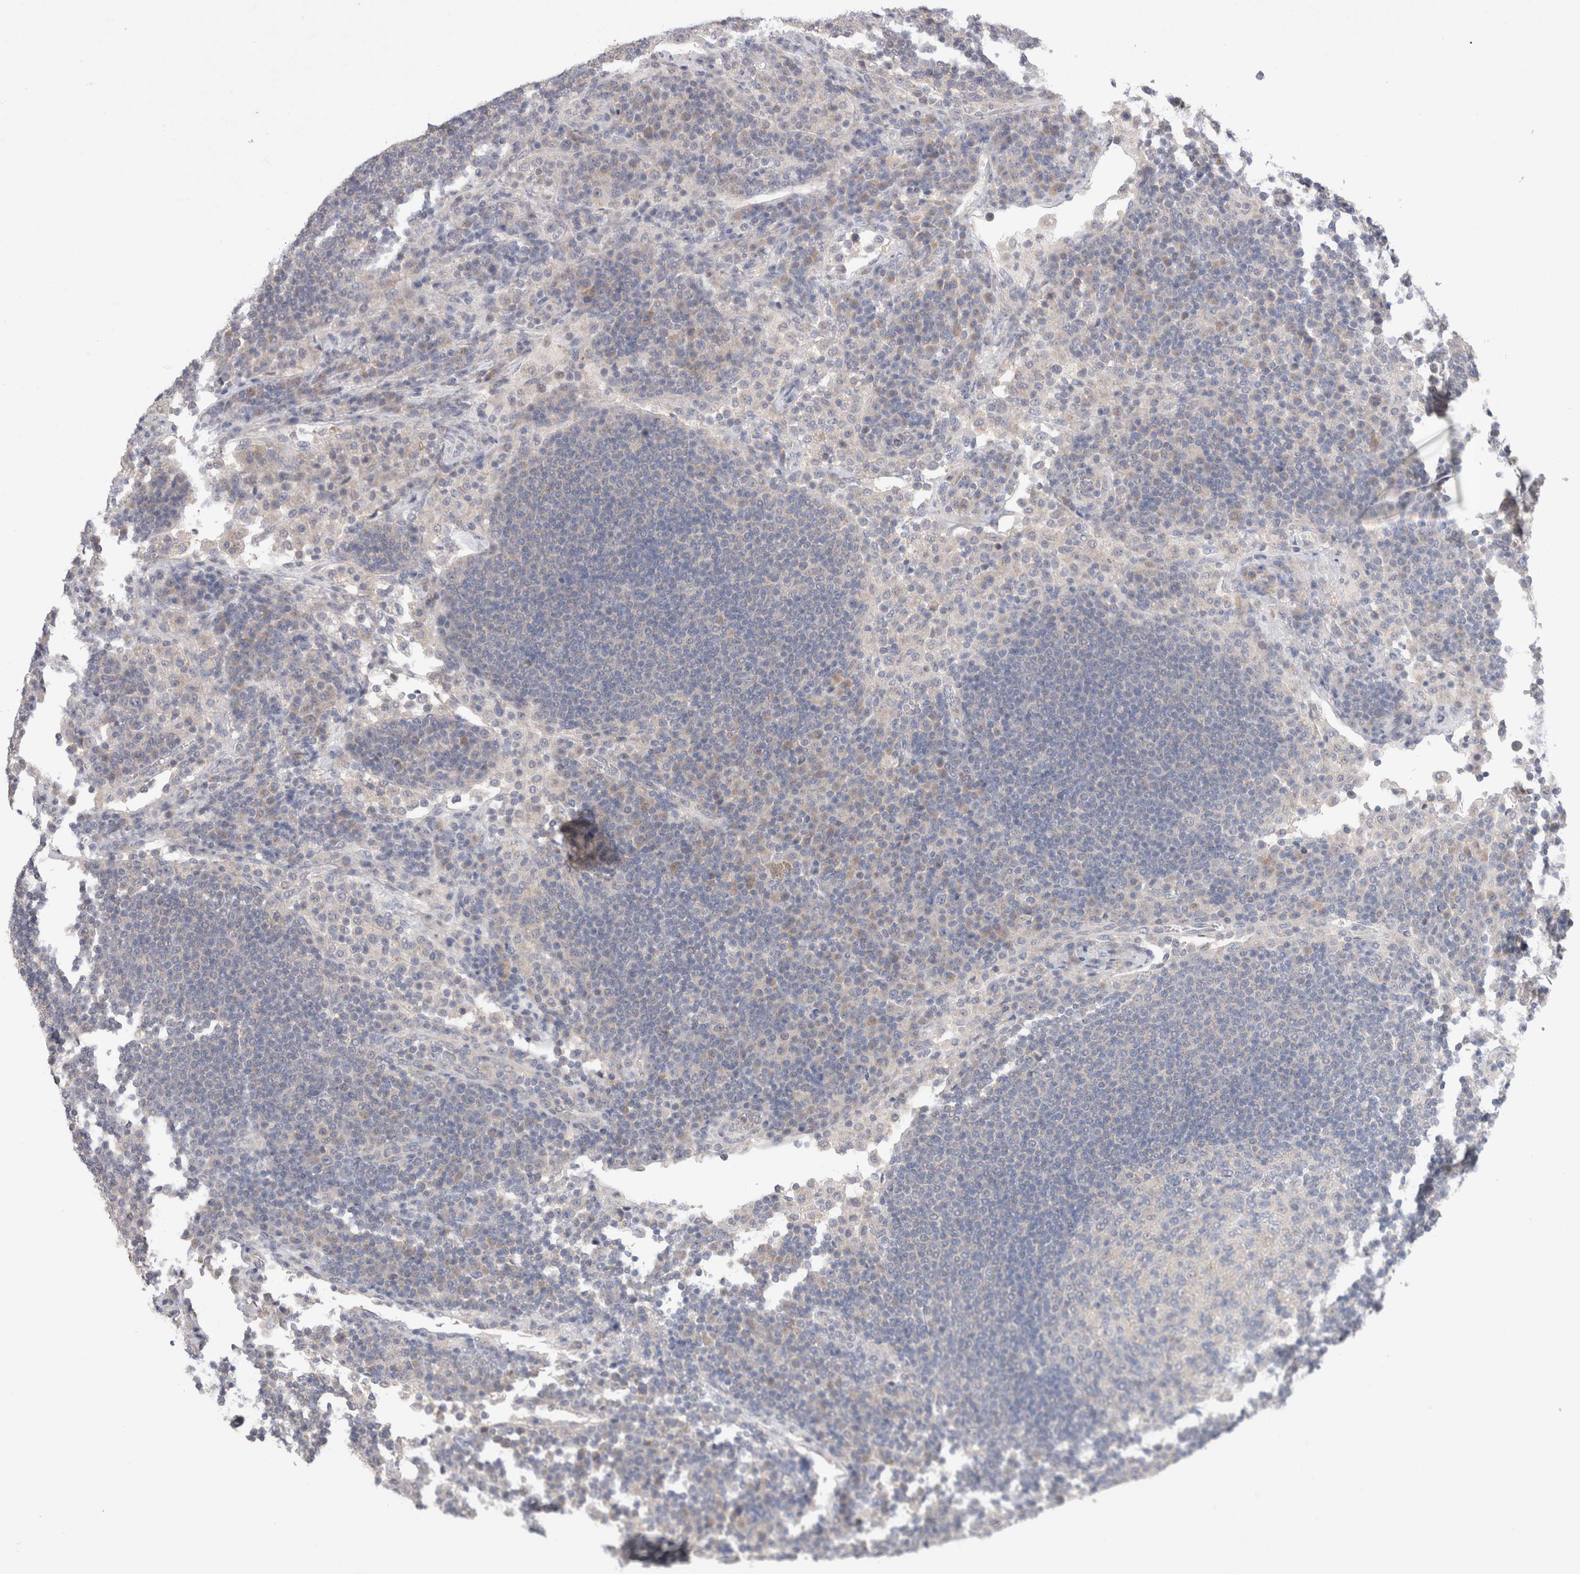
{"staining": {"intensity": "negative", "quantity": "none", "location": "none"}, "tissue": "lymph node", "cell_type": "Germinal center cells", "image_type": "normal", "snomed": [{"axis": "morphology", "description": "Normal tissue, NOS"}, {"axis": "topography", "description": "Lymph node"}], "caption": "Benign lymph node was stained to show a protein in brown. There is no significant expression in germinal center cells. Nuclei are stained in blue.", "gene": "IFT74", "patient": {"sex": "female", "age": 53}}